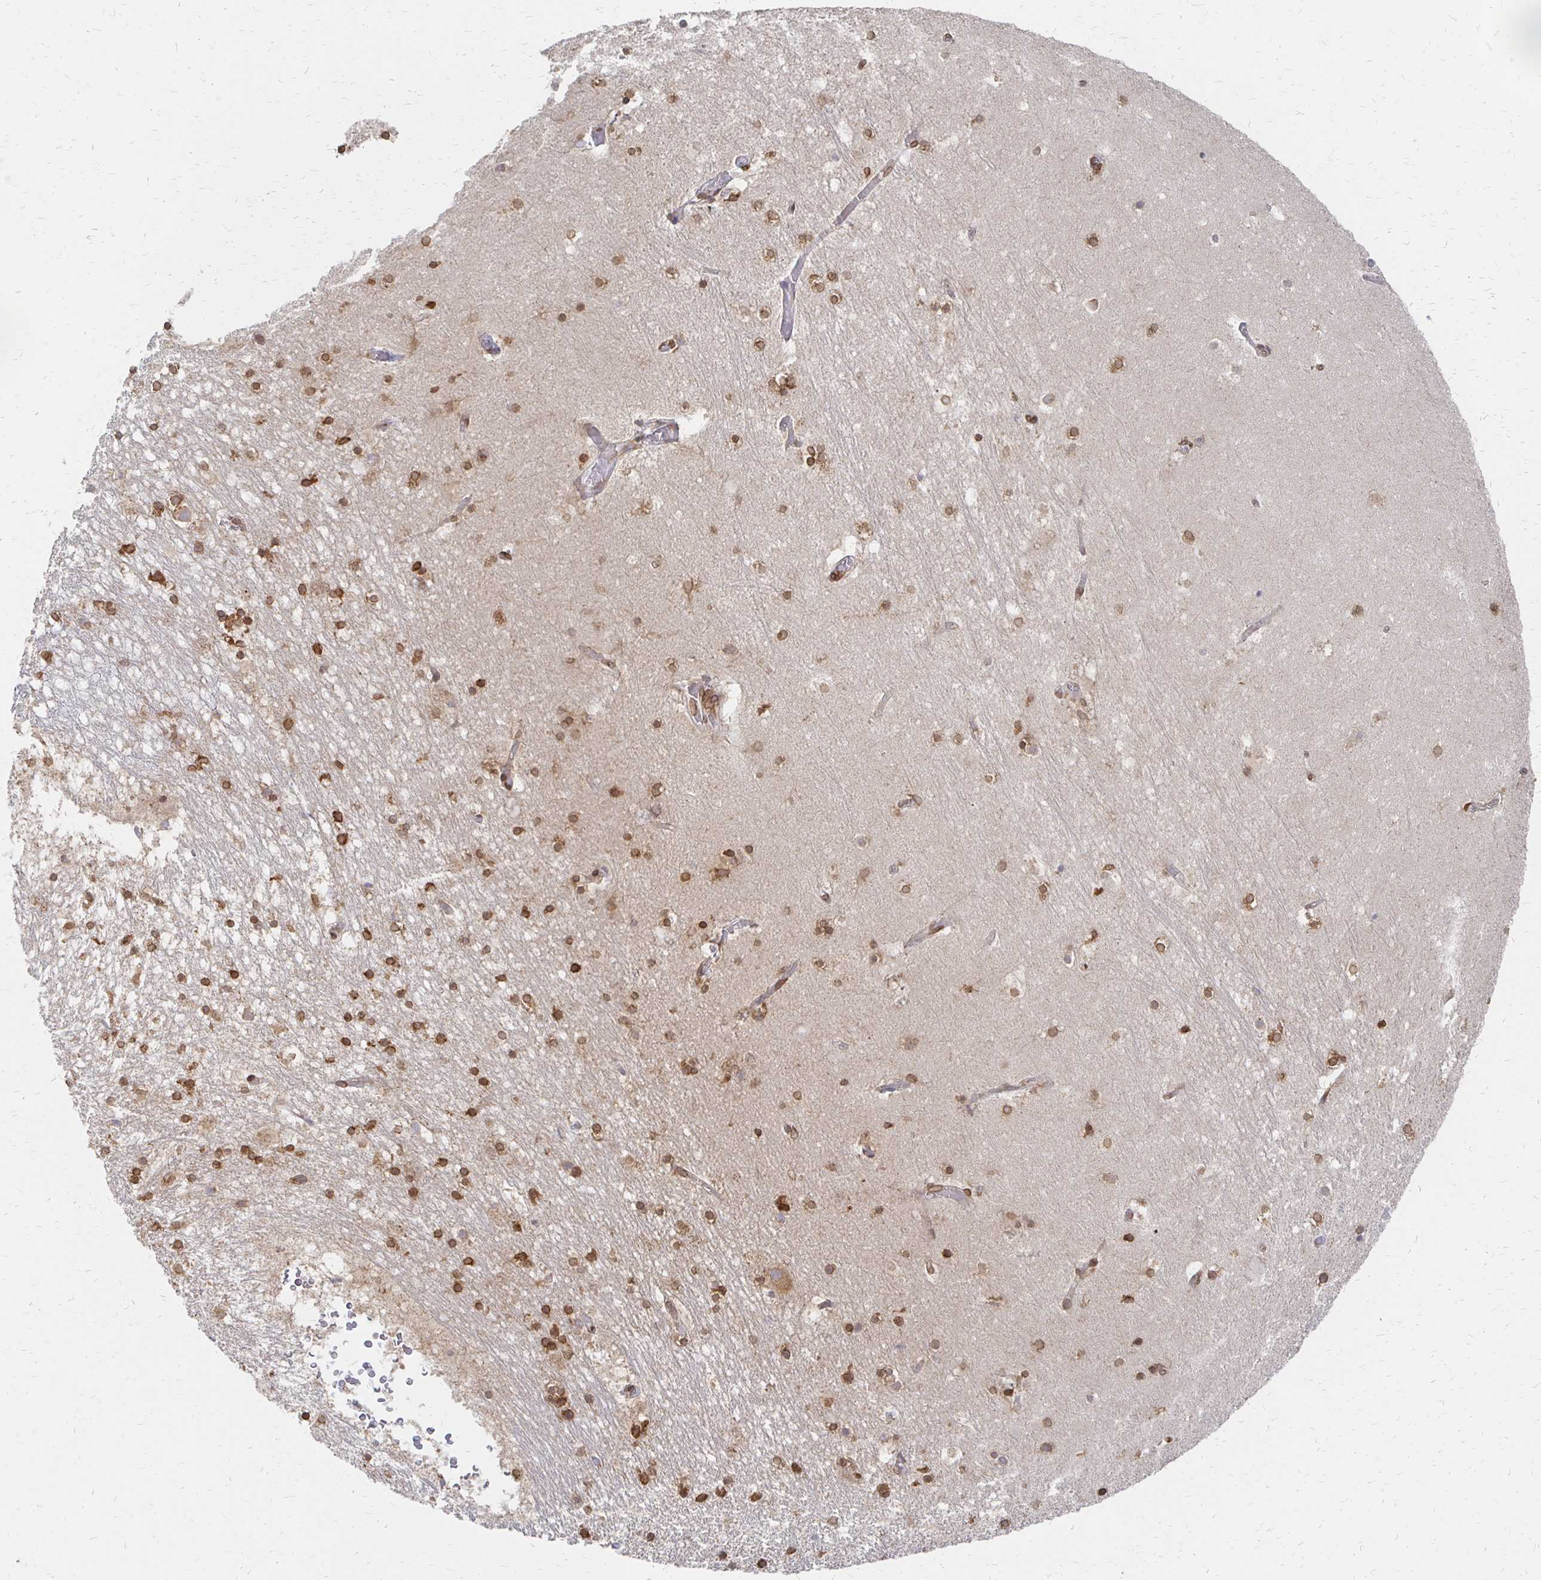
{"staining": {"intensity": "strong", "quantity": ">75%", "location": "cytoplasmic/membranous,nuclear"}, "tissue": "hippocampus", "cell_type": "Glial cells", "image_type": "normal", "snomed": [{"axis": "morphology", "description": "Normal tissue, NOS"}, {"axis": "topography", "description": "Hippocampus"}], "caption": "This photomicrograph exhibits benign hippocampus stained with IHC to label a protein in brown. The cytoplasmic/membranous,nuclear of glial cells show strong positivity for the protein. Nuclei are counter-stained blue.", "gene": "PELI3", "patient": {"sex": "female", "age": 52}}